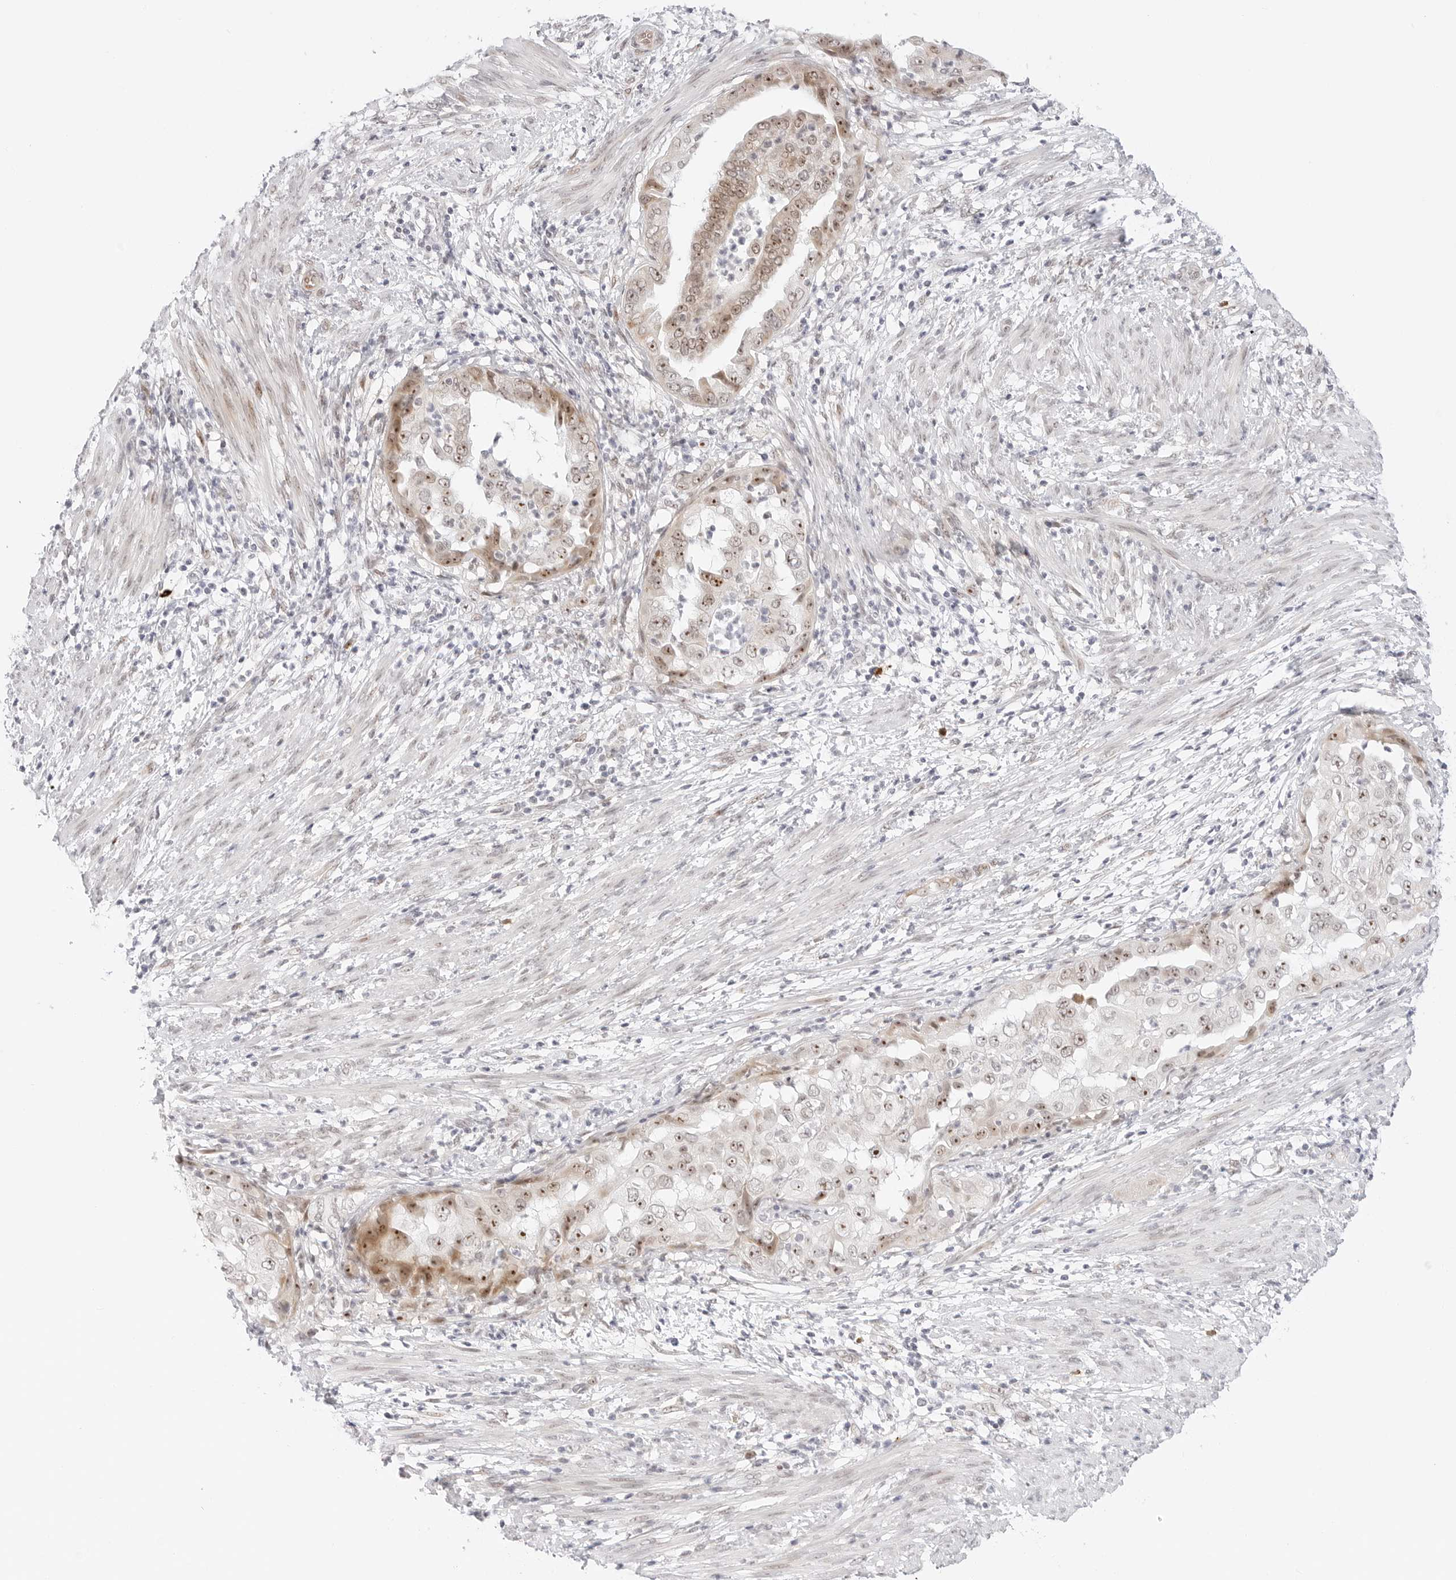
{"staining": {"intensity": "moderate", "quantity": ">75%", "location": "cytoplasmic/membranous,nuclear"}, "tissue": "endometrial cancer", "cell_type": "Tumor cells", "image_type": "cancer", "snomed": [{"axis": "morphology", "description": "Adenocarcinoma, NOS"}, {"axis": "topography", "description": "Endometrium"}], "caption": "There is medium levels of moderate cytoplasmic/membranous and nuclear expression in tumor cells of endometrial adenocarcinoma, as demonstrated by immunohistochemical staining (brown color).", "gene": "HIPK3", "patient": {"sex": "female", "age": 85}}